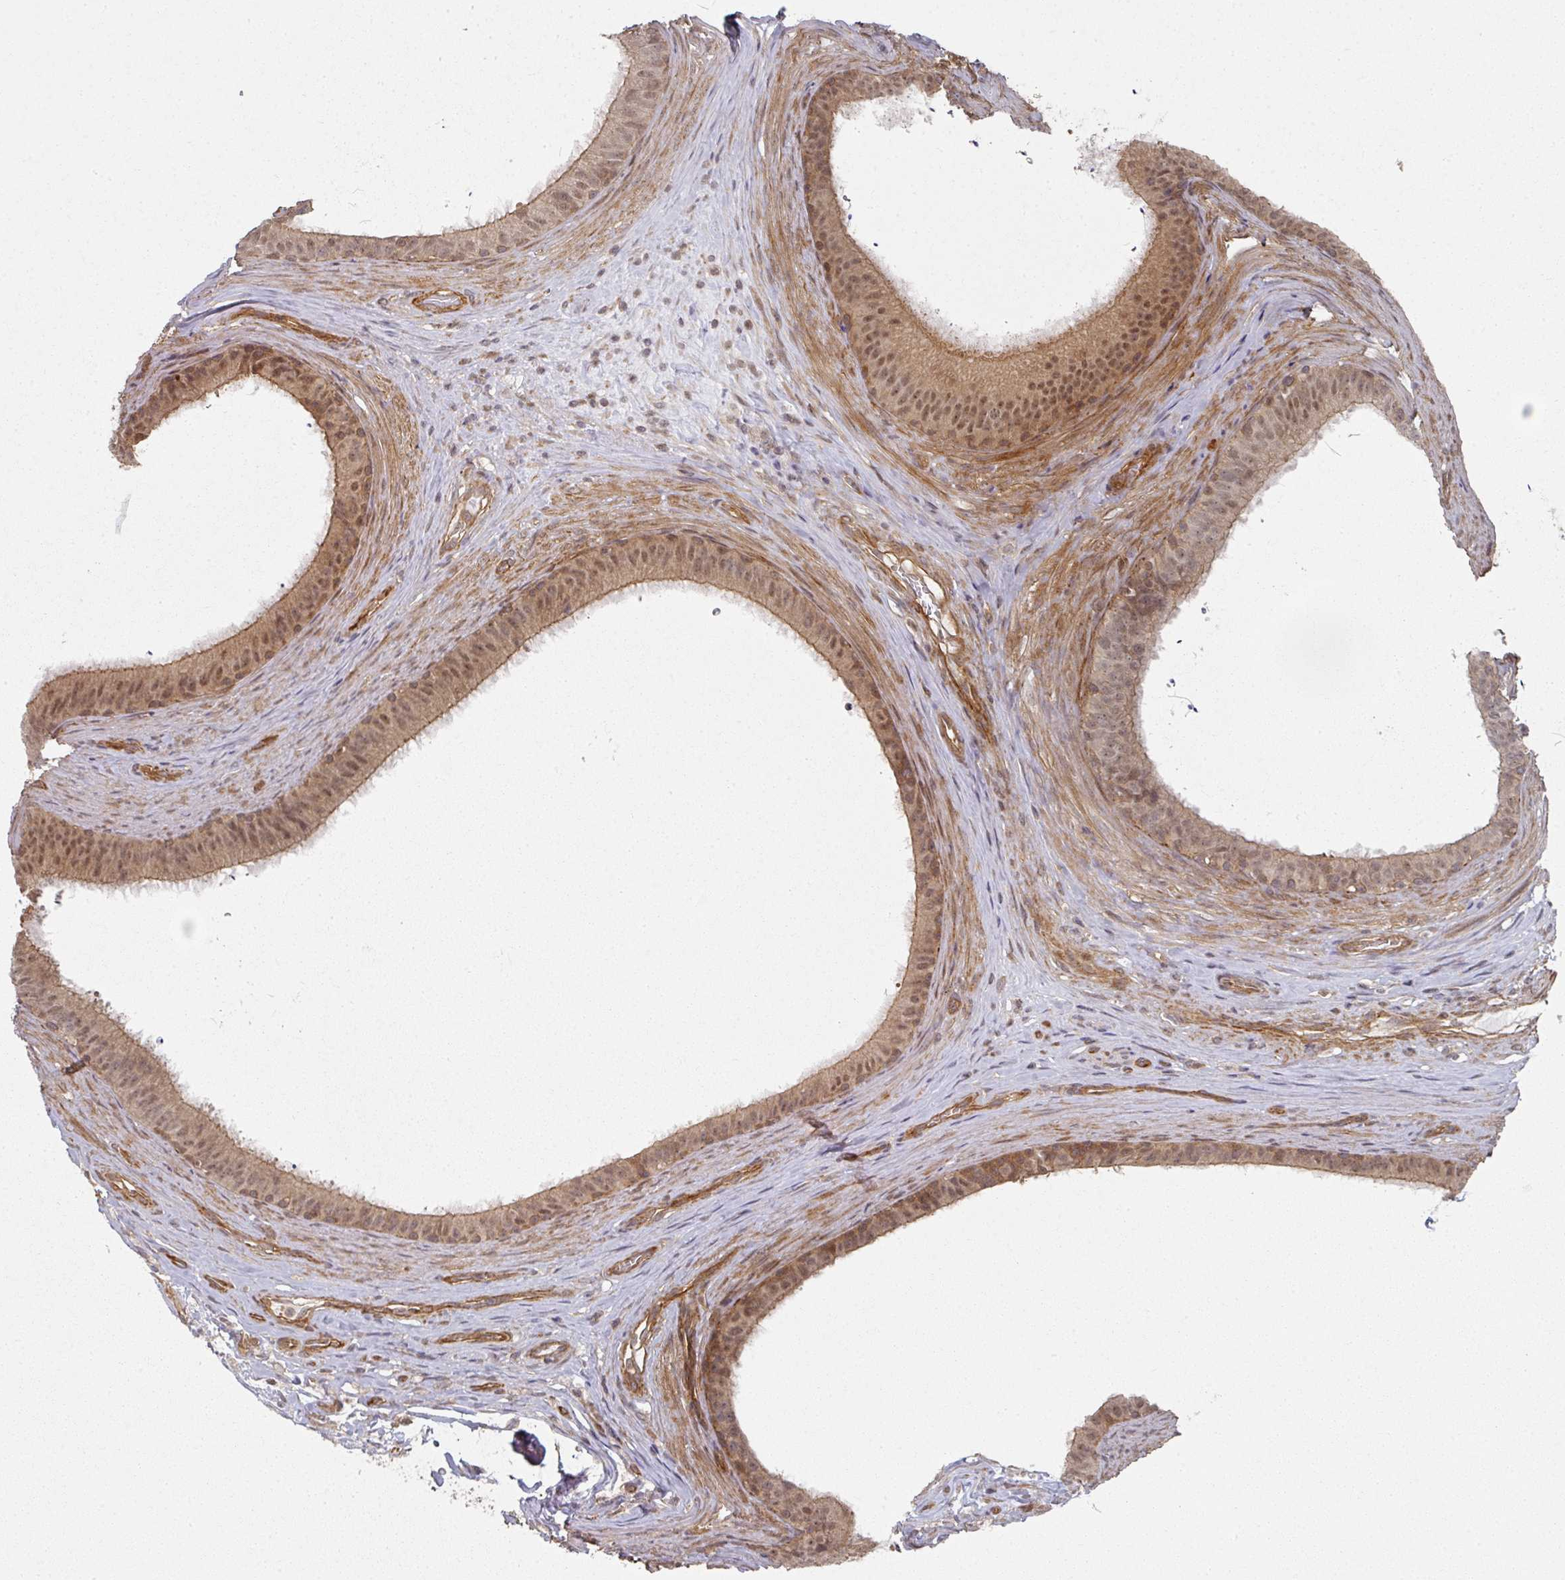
{"staining": {"intensity": "moderate", "quantity": "25%-75%", "location": "cytoplasmic/membranous,nuclear"}, "tissue": "epididymis", "cell_type": "Glandular cells", "image_type": "normal", "snomed": [{"axis": "morphology", "description": "Normal tissue, NOS"}, {"axis": "topography", "description": "Testis"}, {"axis": "topography", "description": "Epididymis"}], "caption": "IHC image of normal human epididymis stained for a protein (brown), which displays medium levels of moderate cytoplasmic/membranous,nuclear staining in approximately 25%-75% of glandular cells.", "gene": "PSME3IP1", "patient": {"sex": "male", "age": 41}}